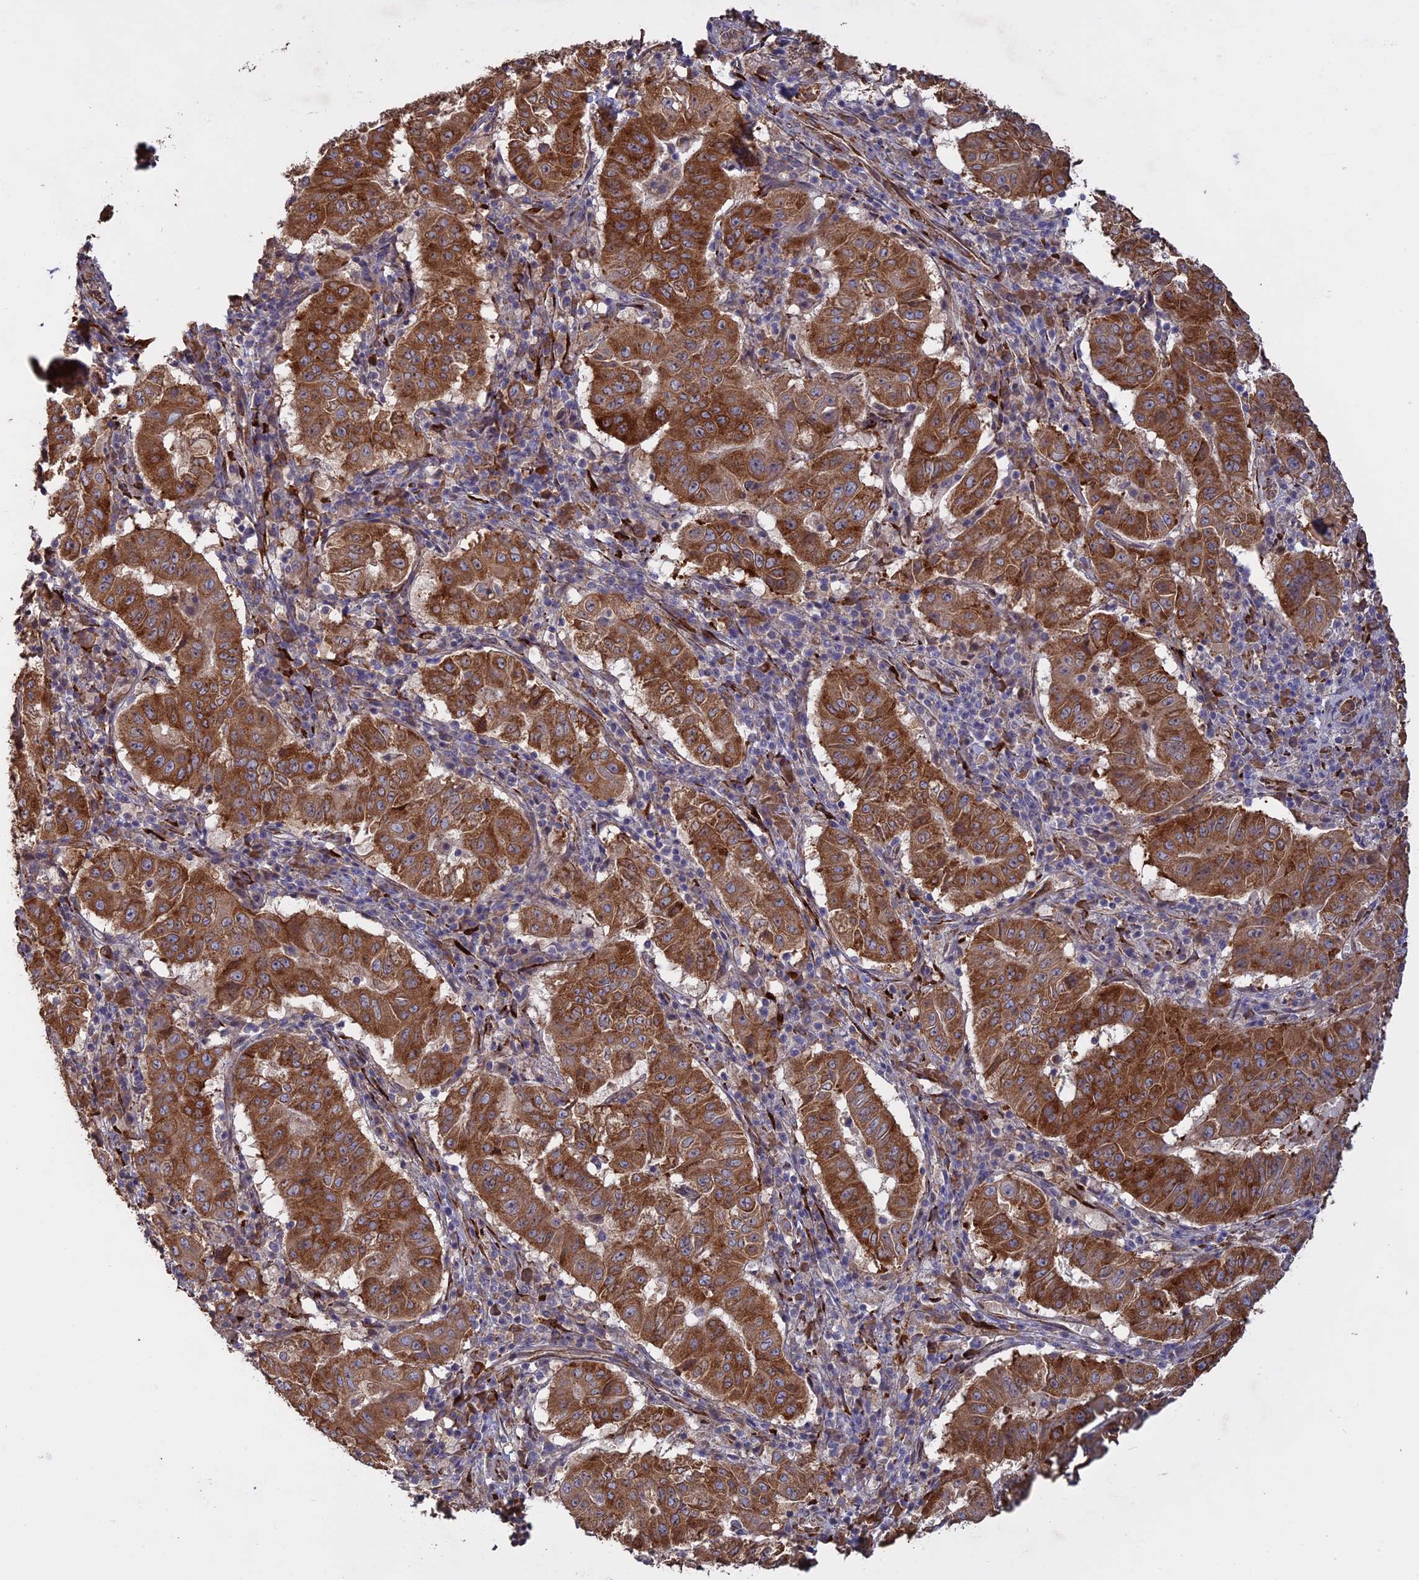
{"staining": {"intensity": "strong", "quantity": ">75%", "location": "cytoplasmic/membranous"}, "tissue": "pancreatic cancer", "cell_type": "Tumor cells", "image_type": "cancer", "snomed": [{"axis": "morphology", "description": "Adenocarcinoma, NOS"}, {"axis": "topography", "description": "Pancreas"}], "caption": "A brown stain shows strong cytoplasmic/membranous staining of a protein in adenocarcinoma (pancreatic) tumor cells.", "gene": "PPIC", "patient": {"sex": "male", "age": 63}}